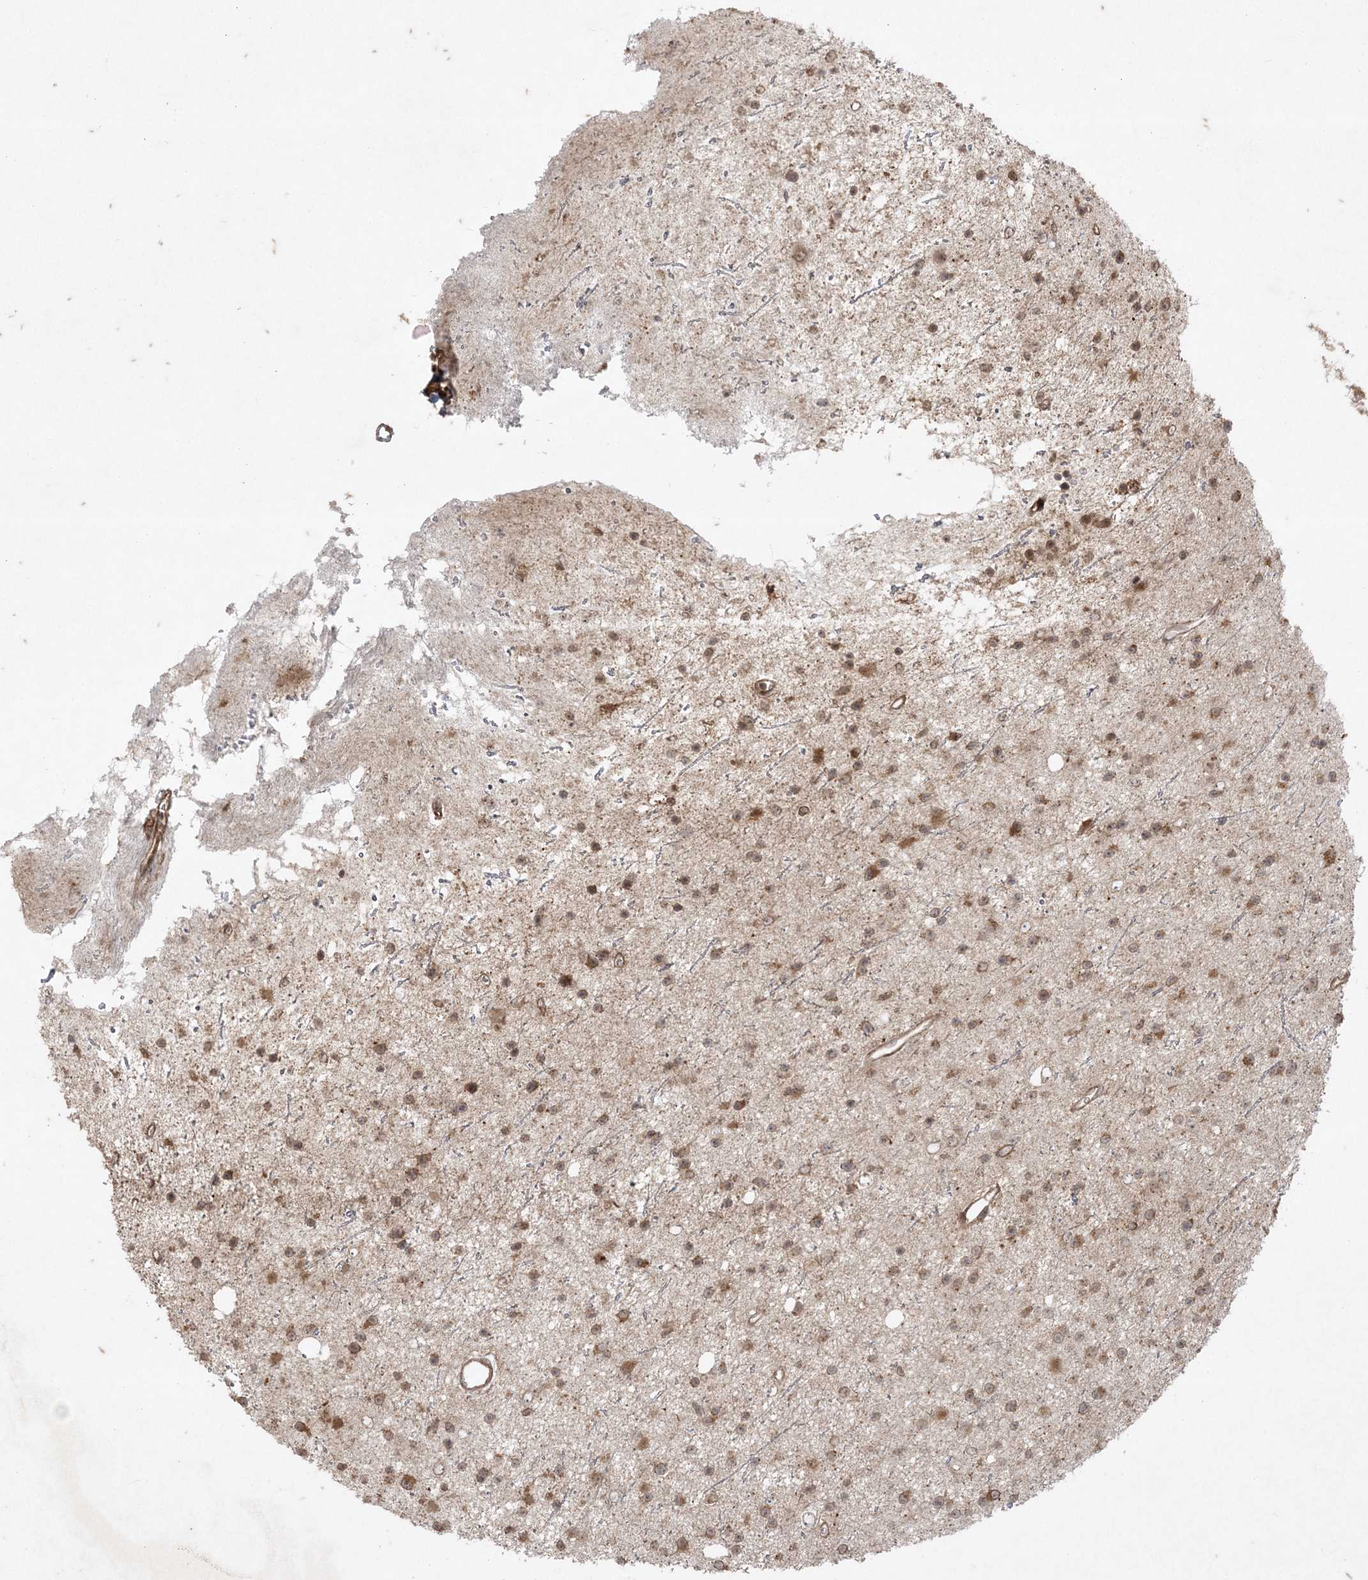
{"staining": {"intensity": "moderate", "quantity": ">75%", "location": "cytoplasmic/membranous"}, "tissue": "glioma", "cell_type": "Tumor cells", "image_type": "cancer", "snomed": [{"axis": "morphology", "description": "Glioma, malignant, Low grade"}, {"axis": "topography", "description": "Cerebral cortex"}], "caption": "Protein analysis of glioma tissue shows moderate cytoplasmic/membranous expression in approximately >75% of tumor cells. (DAB (3,3'-diaminobenzidine) = brown stain, brightfield microscopy at high magnification).", "gene": "RRAS", "patient": {"sex": "female", "age": 39}}